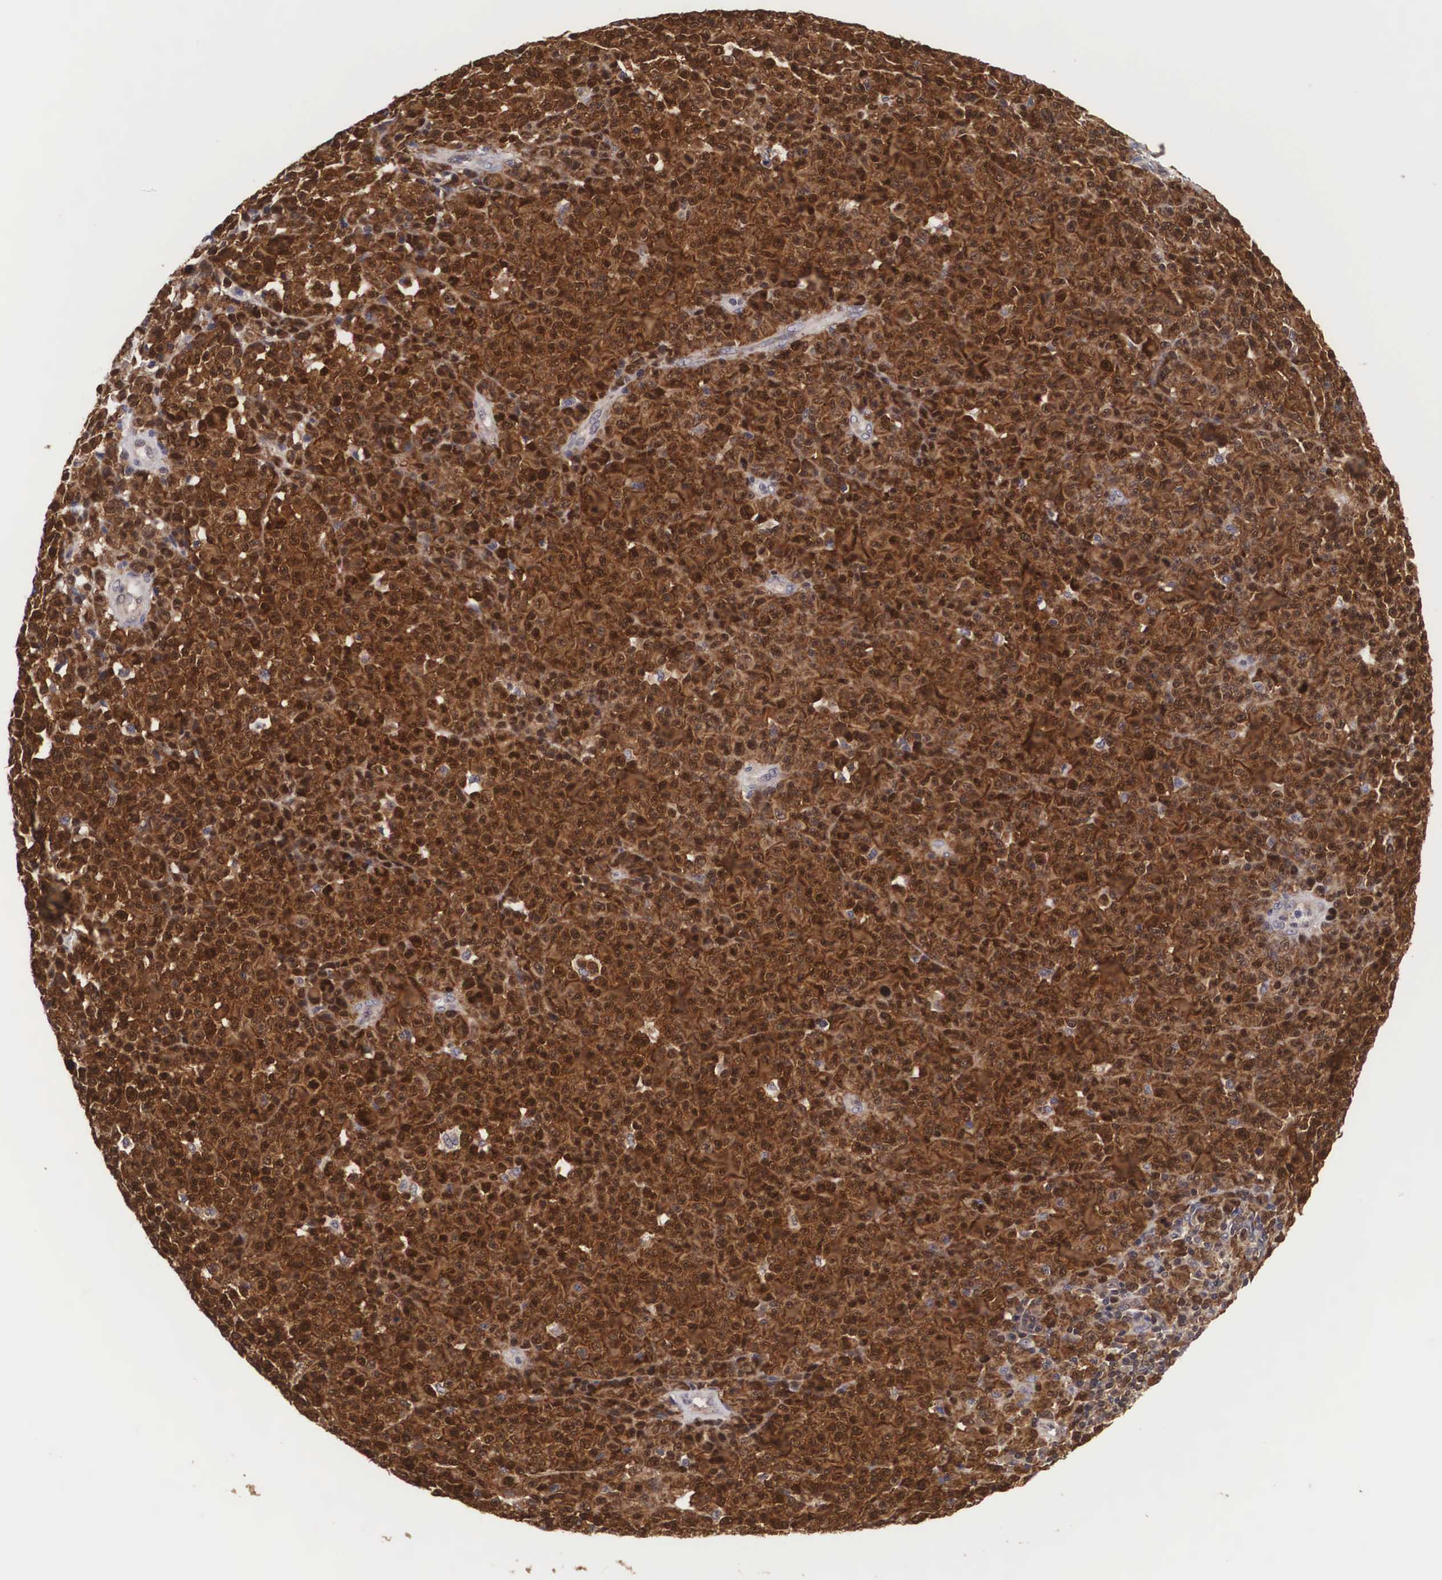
{"staining": {"intensity": "strong", "quantity": "25%-75%", "location": "cytoplasmic/membranous,nuclear"}, "tissue": "melanoma", "cell_type": "Tumor cells", "image_type": "cancer", "snomed": [{"axis": "morphology", "description": "Malignant melanoma, Metastatic site"}, {"axis": "topography", "description": "Skin"}], "caption": "Malignant melanoma (metastatic site) stained with a brown dye shows strong cytoplasmic/membranous and nuclear positive positivity in approximately 25%-75% of tumor cells.", "gene": "ADSL", "patient": {"sex": "male", "age": 32}}